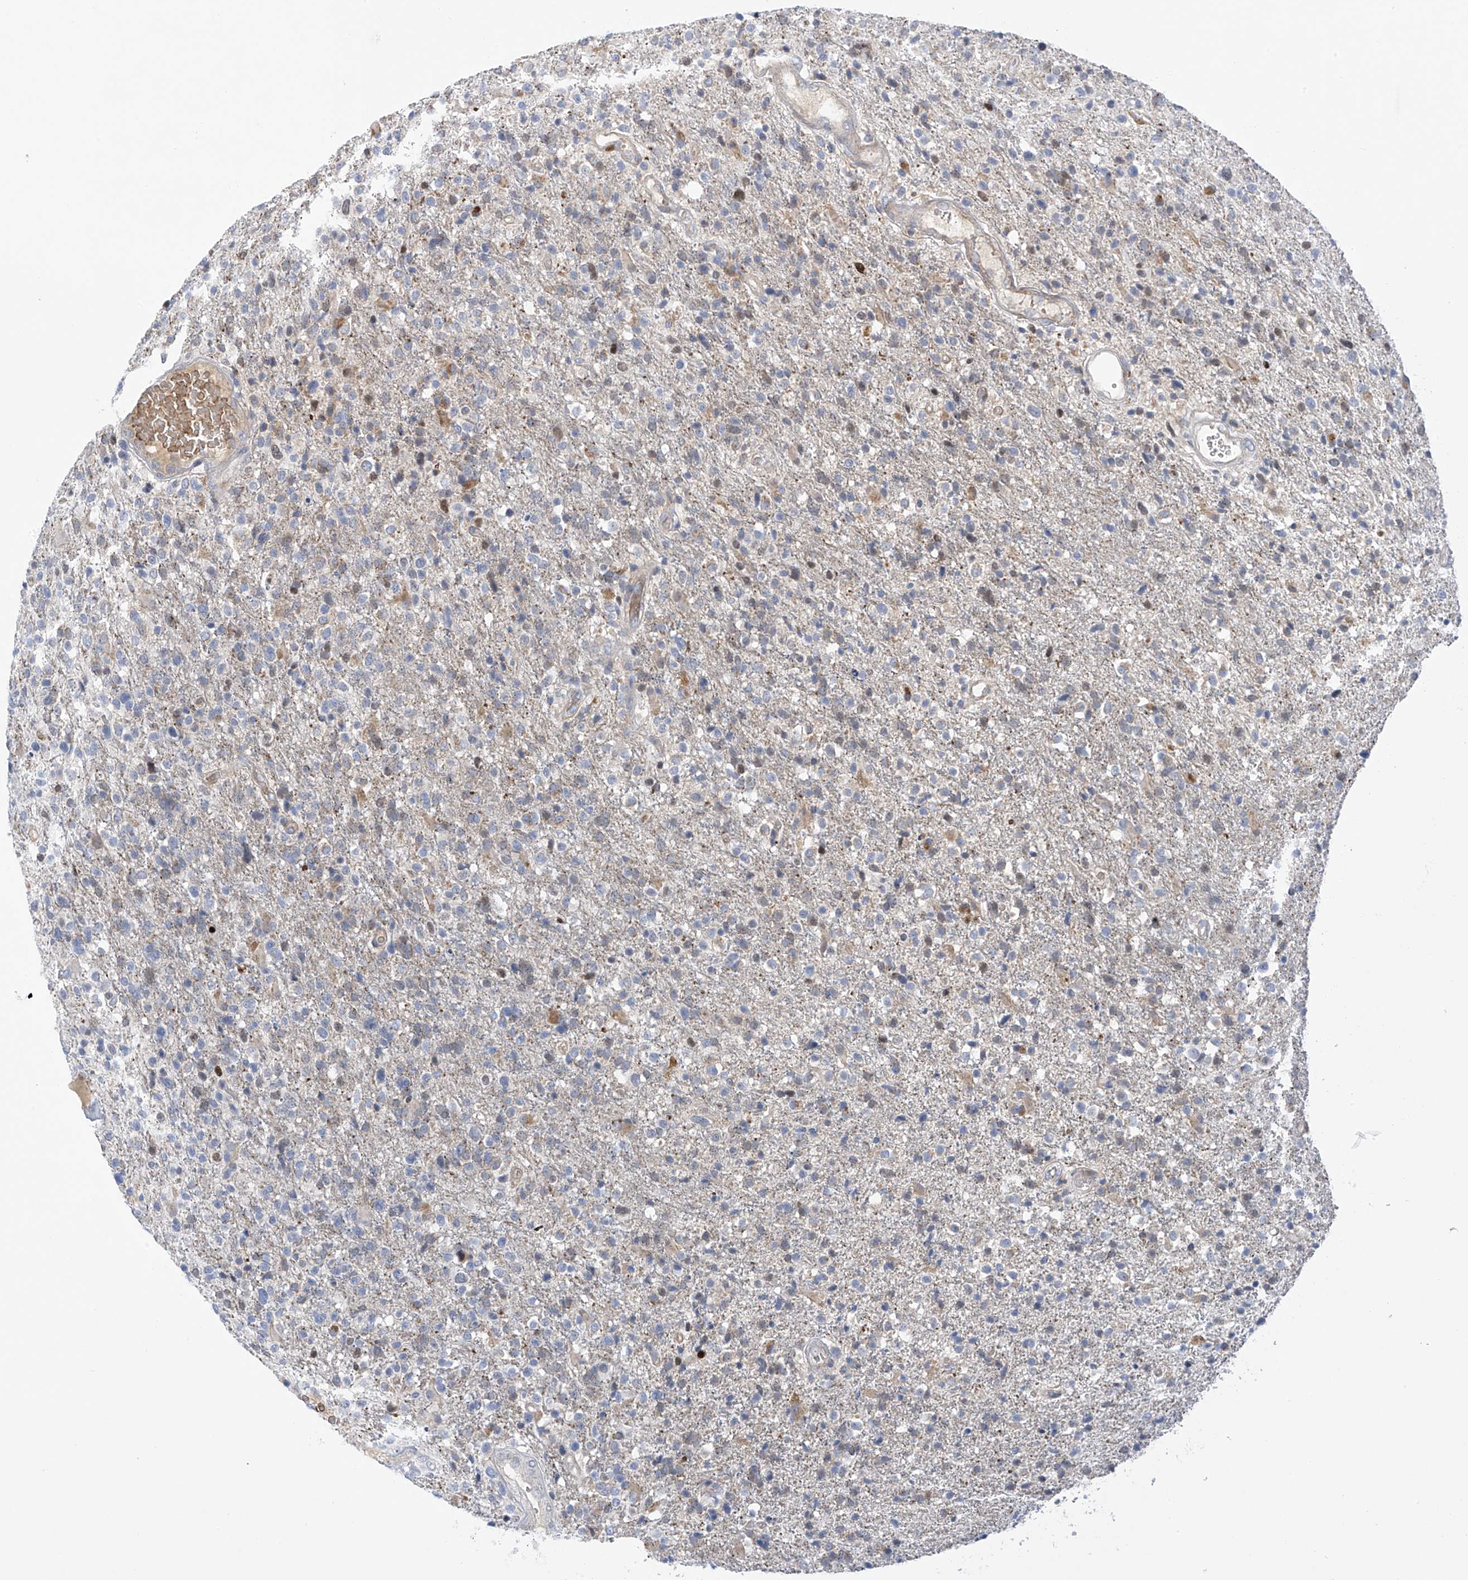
{"staining": {"intensity": "negative", "quantity": "none", "location": "none"}, "tissue": "glioma", "cell_type": "Tumor cells", "image_type": "cancer", "snomed": [{"axis": "morphology", "description": "Glioma, malignant, High grade"}, {"axis": "topography", "description": "Brain"}], "caption": "This is an IHC photomicrograph of malignant glioma (high-grade). There is no staining in tumor cells.", "gene": "METTL18", "patient": {"sex": "male", "age": 72}}